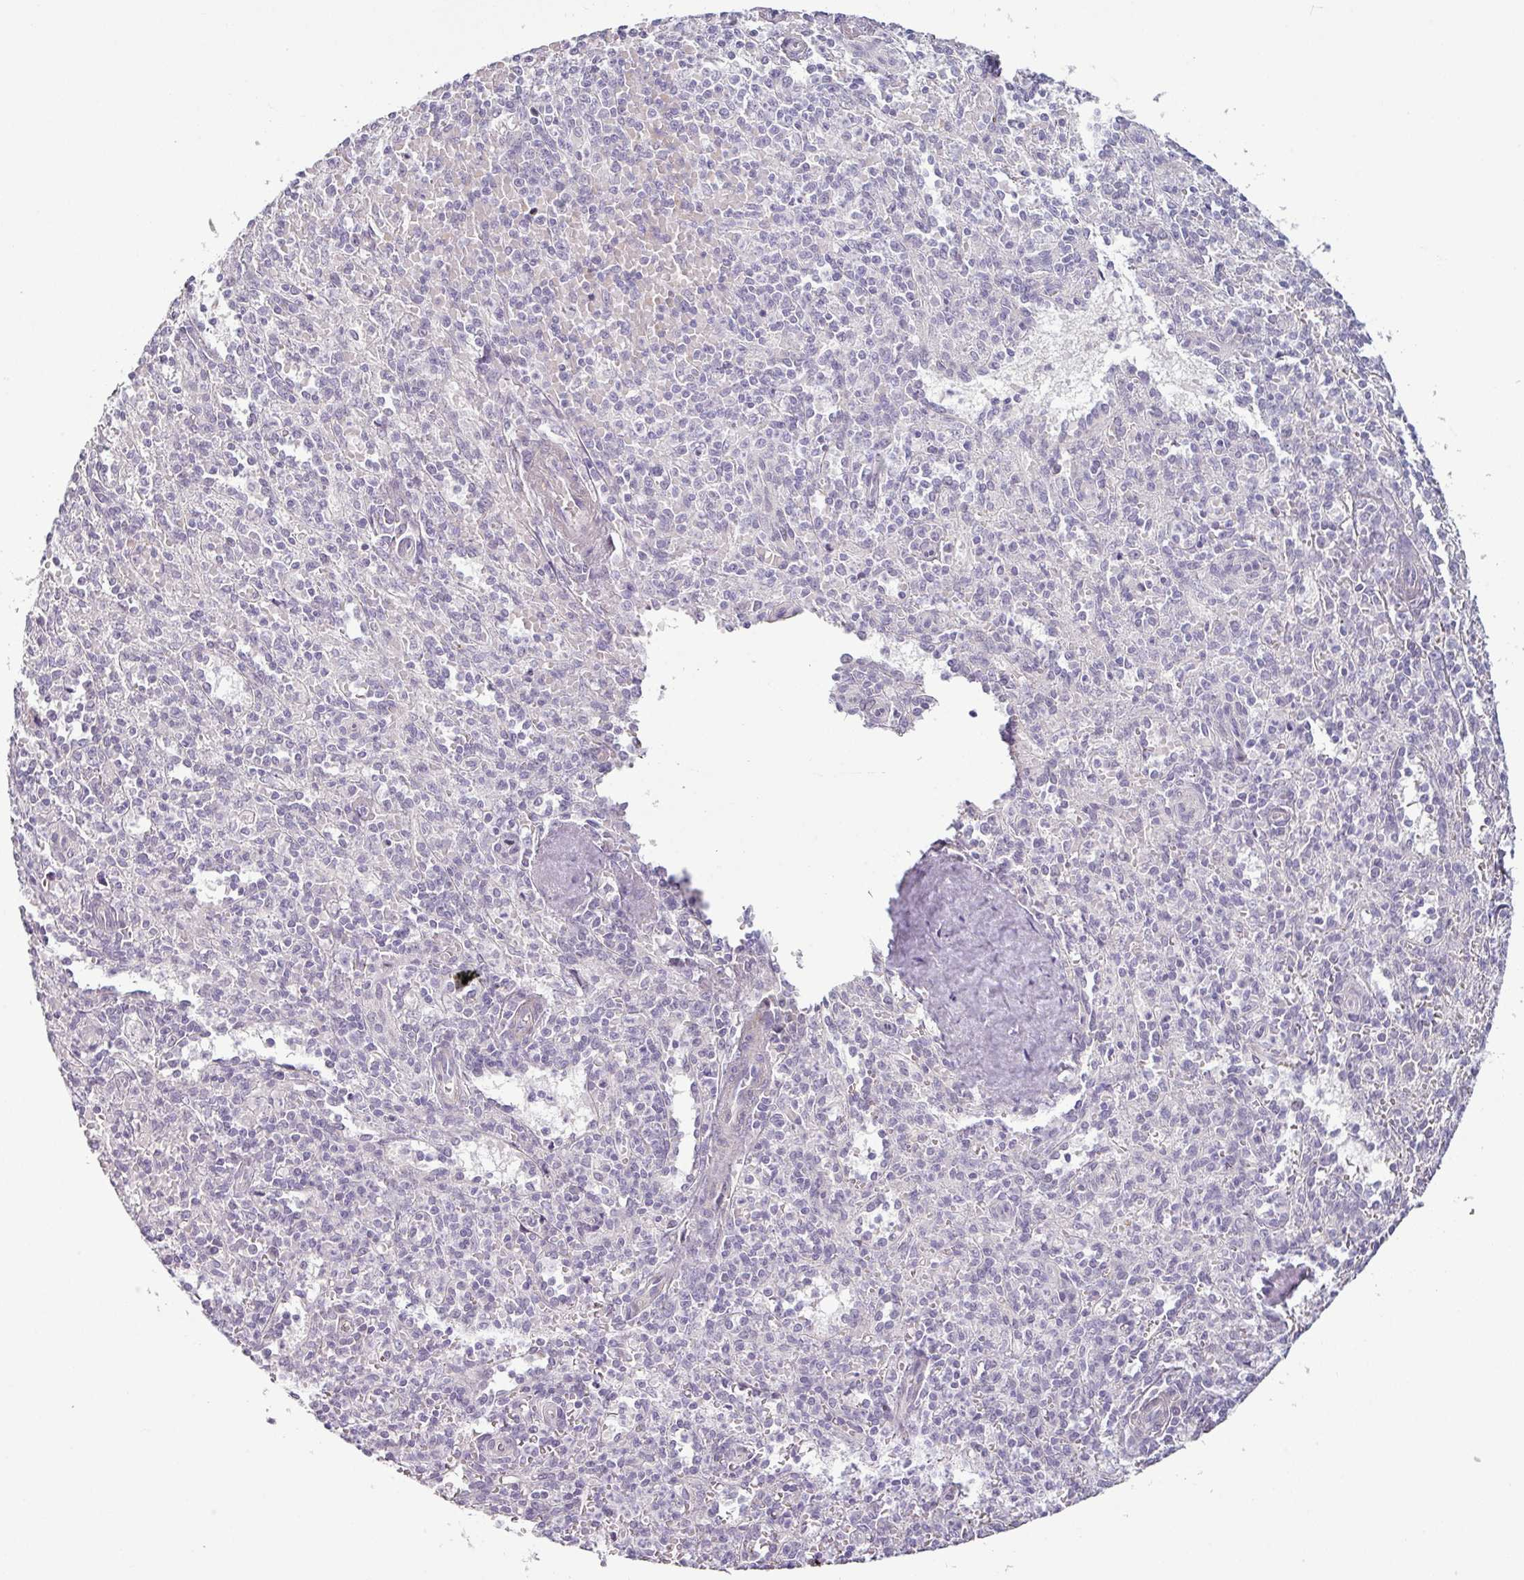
{"staining": {"intensity": "negative", "quantity": "none", "location": "none"}, "tissue": "spleen", "cell_type": "Cells in red pulp", "image_type": "normal", "snomed": [{"axis": "morphology", "description": "Normal tissue, NOS"}, {"axis": "topography", "description": "Spleen"}], "caption": "Immunohistochemical staining of unremarkable spleen exhibits no significant expression in cells in red pulp.", "gene": "OR52D1", "patient": {"sex": "female", "age": 70}}